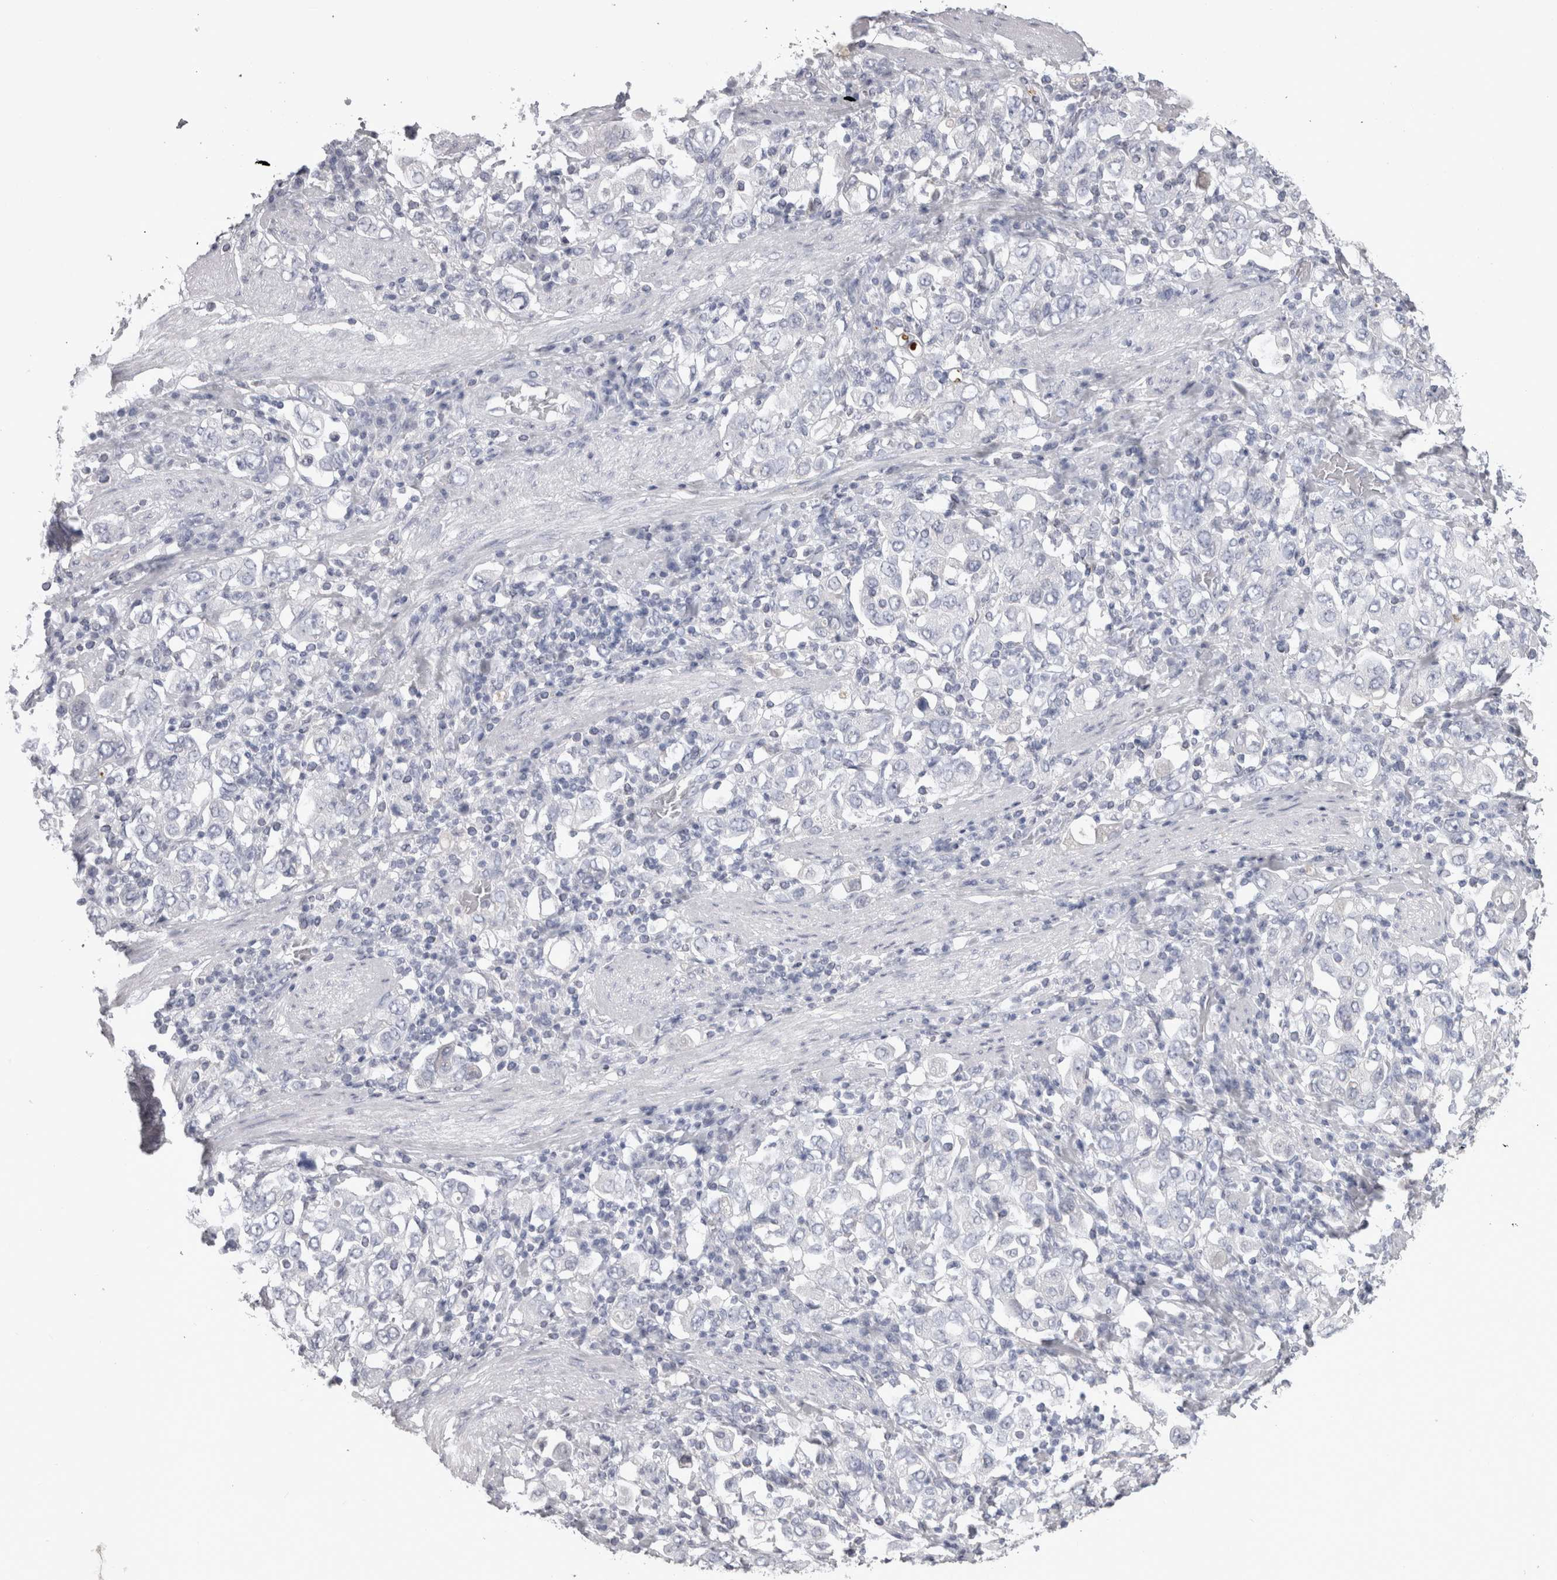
{"staining": {"intensity": "negative", "quantity": "none", "location": "none"}, "tissue": "stomach cancer", "cell_type": "Tumor cells", "image_type": "cancer", "snomed": [{"axis": "morphology", "description": "Adenocarcinoma, NOS"}, {"axis": "topography", "description": "Stomach, upper"}], "caption": "This is a histopathology image of immunohistochemistry staining of adenocarcinoma (stomach), which shows no positivity in tumor cells.", "gene": "ADAM2", "patient": {"sex": "male", "age": 62}}